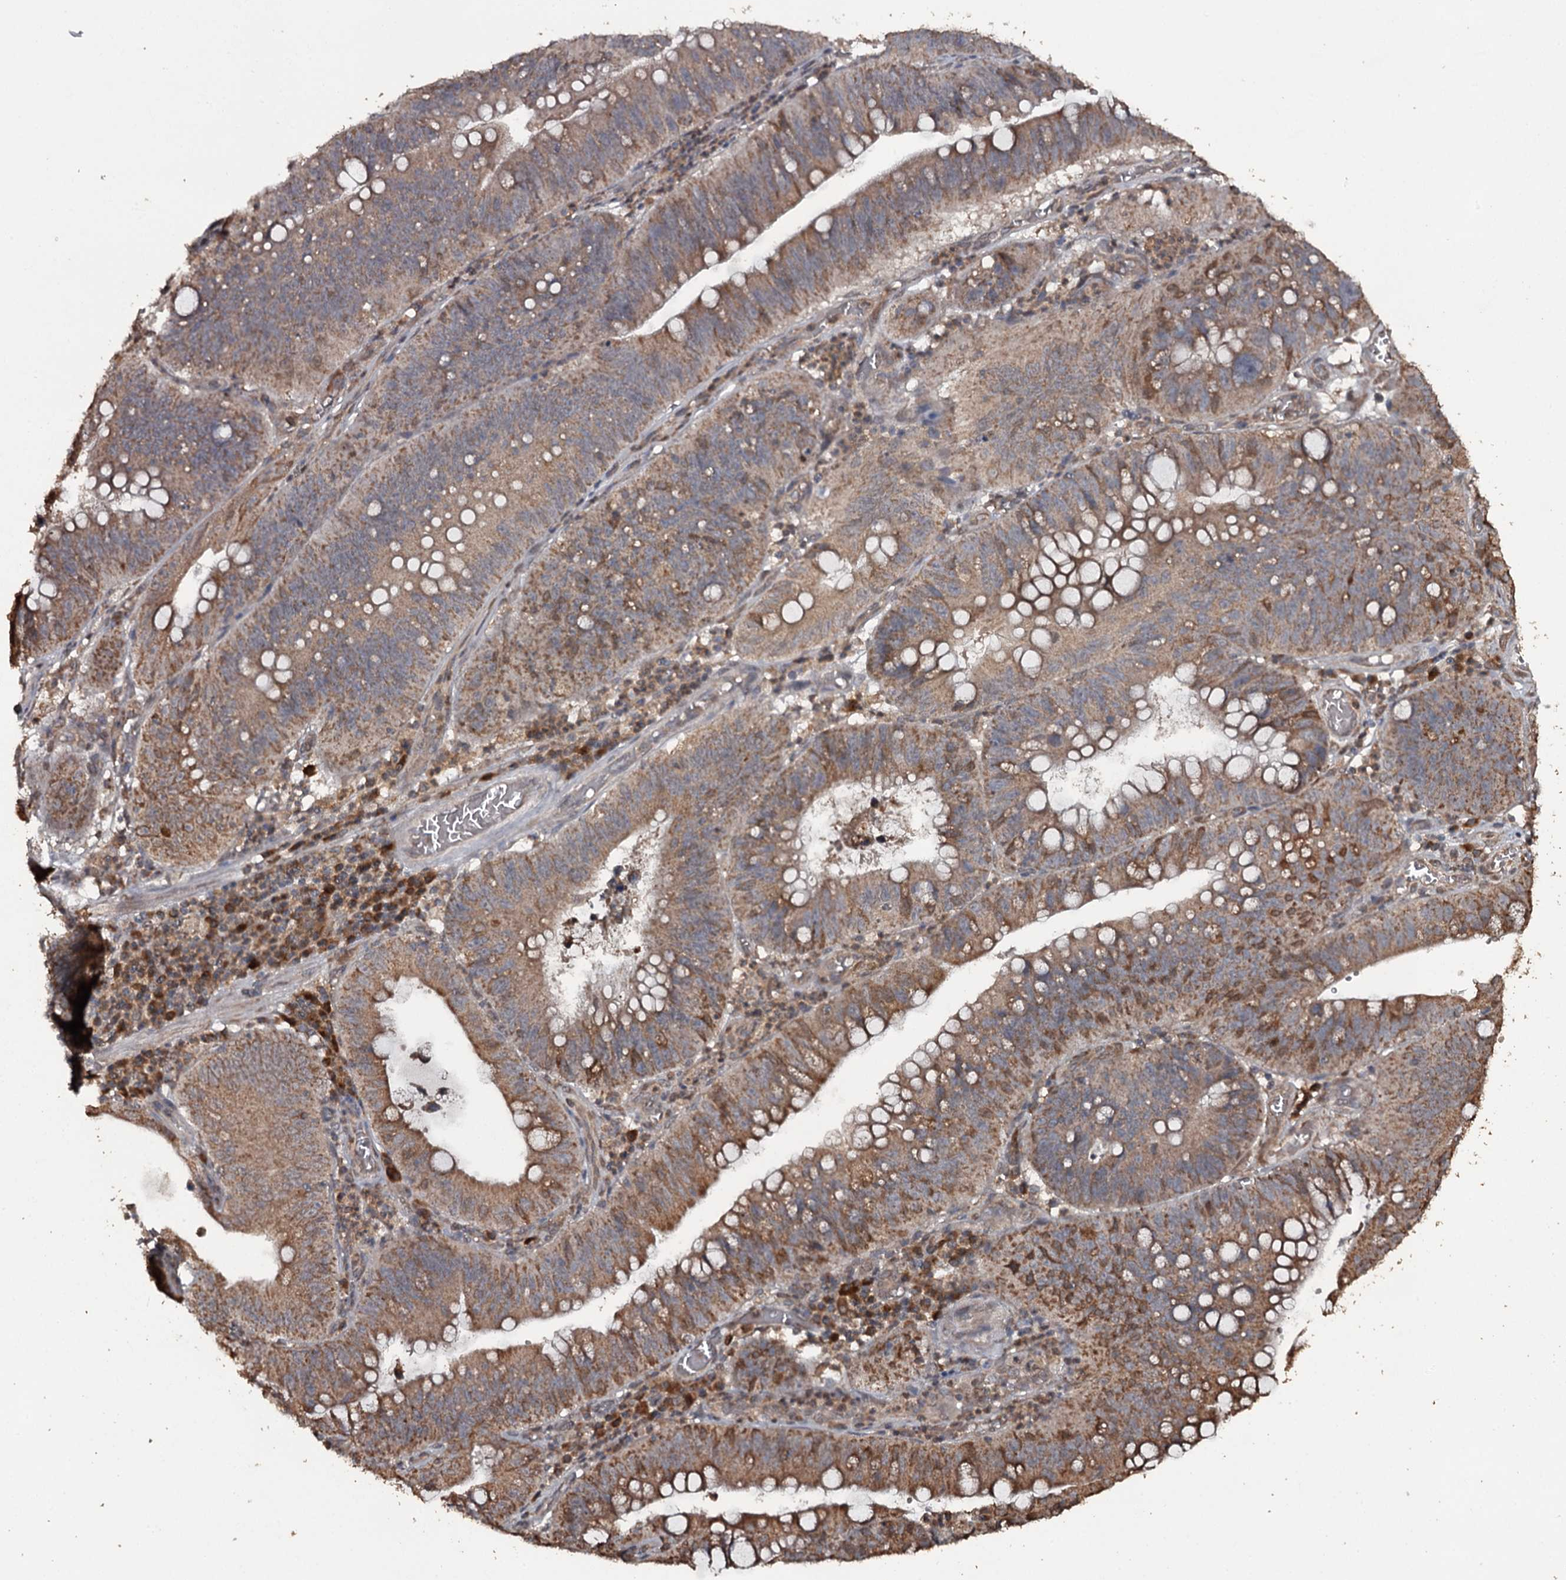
{"staining": {"intensity": "moderate", "quantity": ">75%", "location": "cytoplasmic/membranous"}, "tissue": "stomach cancer", "cell_type": "Tumor cells", "image_type": "cancer", "snomed": [{"axis": "morphology", "description": "Adenocarcinoma, NOS"}, {"axis": "topography", "description": "Stomach"}], "caption": "A medium amount of moderate cytoplasmic/membranous positivity is present in about >75% of tumor cells in stomach cancer (adenocarcinoma) tissue.", "gene": "WIPI1", "patient": {"sex": "male", "age": 59}}